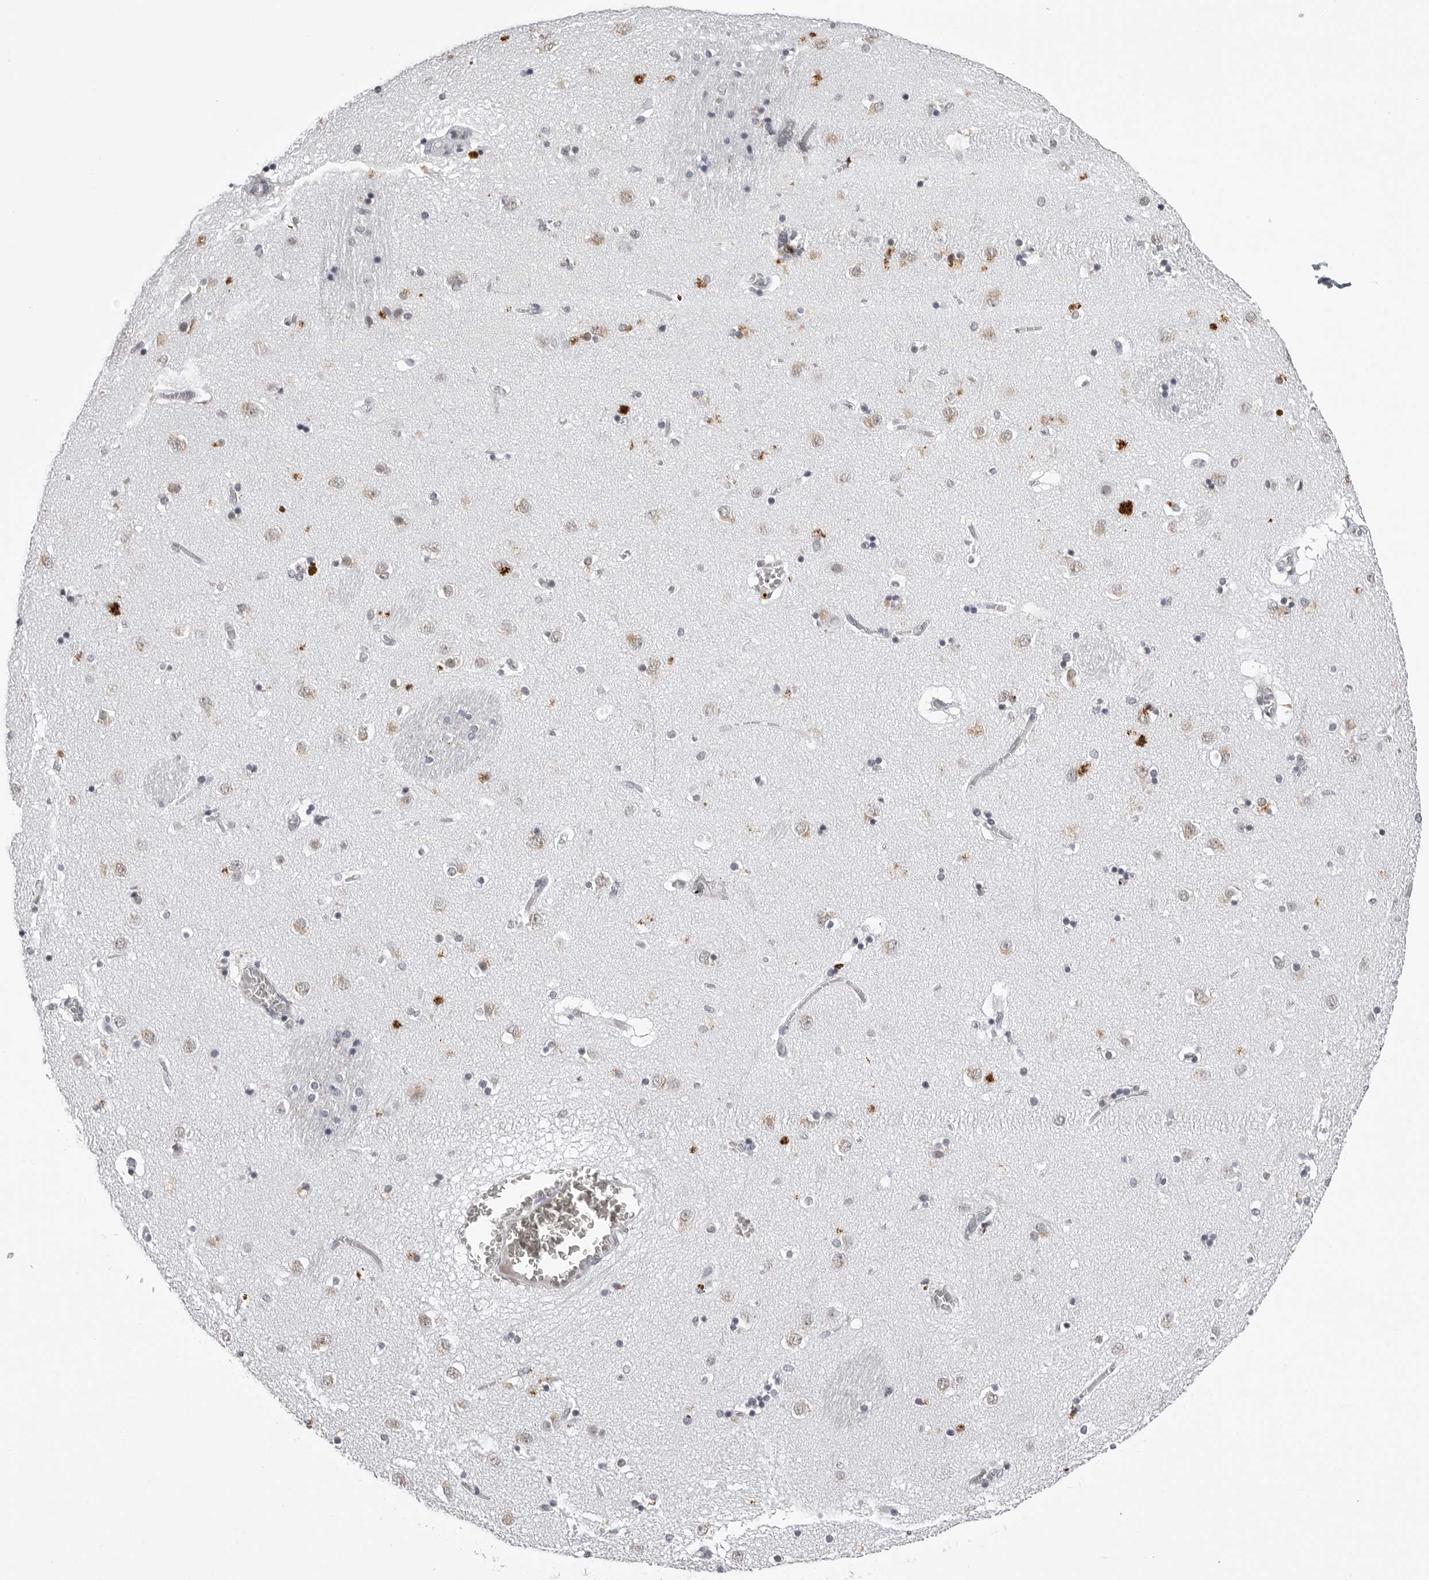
{"staining": {"intensity": "moderate", "quantity": "<25%", "location": "nuclear"}, "tissue": "caudate", "cell_type": "Glial cells", "image_type": "normal", "snomed": [{"axis": "morphology", "description": "Normal tissue, NOS"}, {"axis": "topography", "description": "Lateral ventricle wall"}], "caption": "A histopathology image showing moderate nuclear positivity in approximately <25% of glial cells in normal caudate, as visualized by brown immunohistochemical staining.", "gene": "SF3B4", "patient": {"sex": "male", "age": 70}}